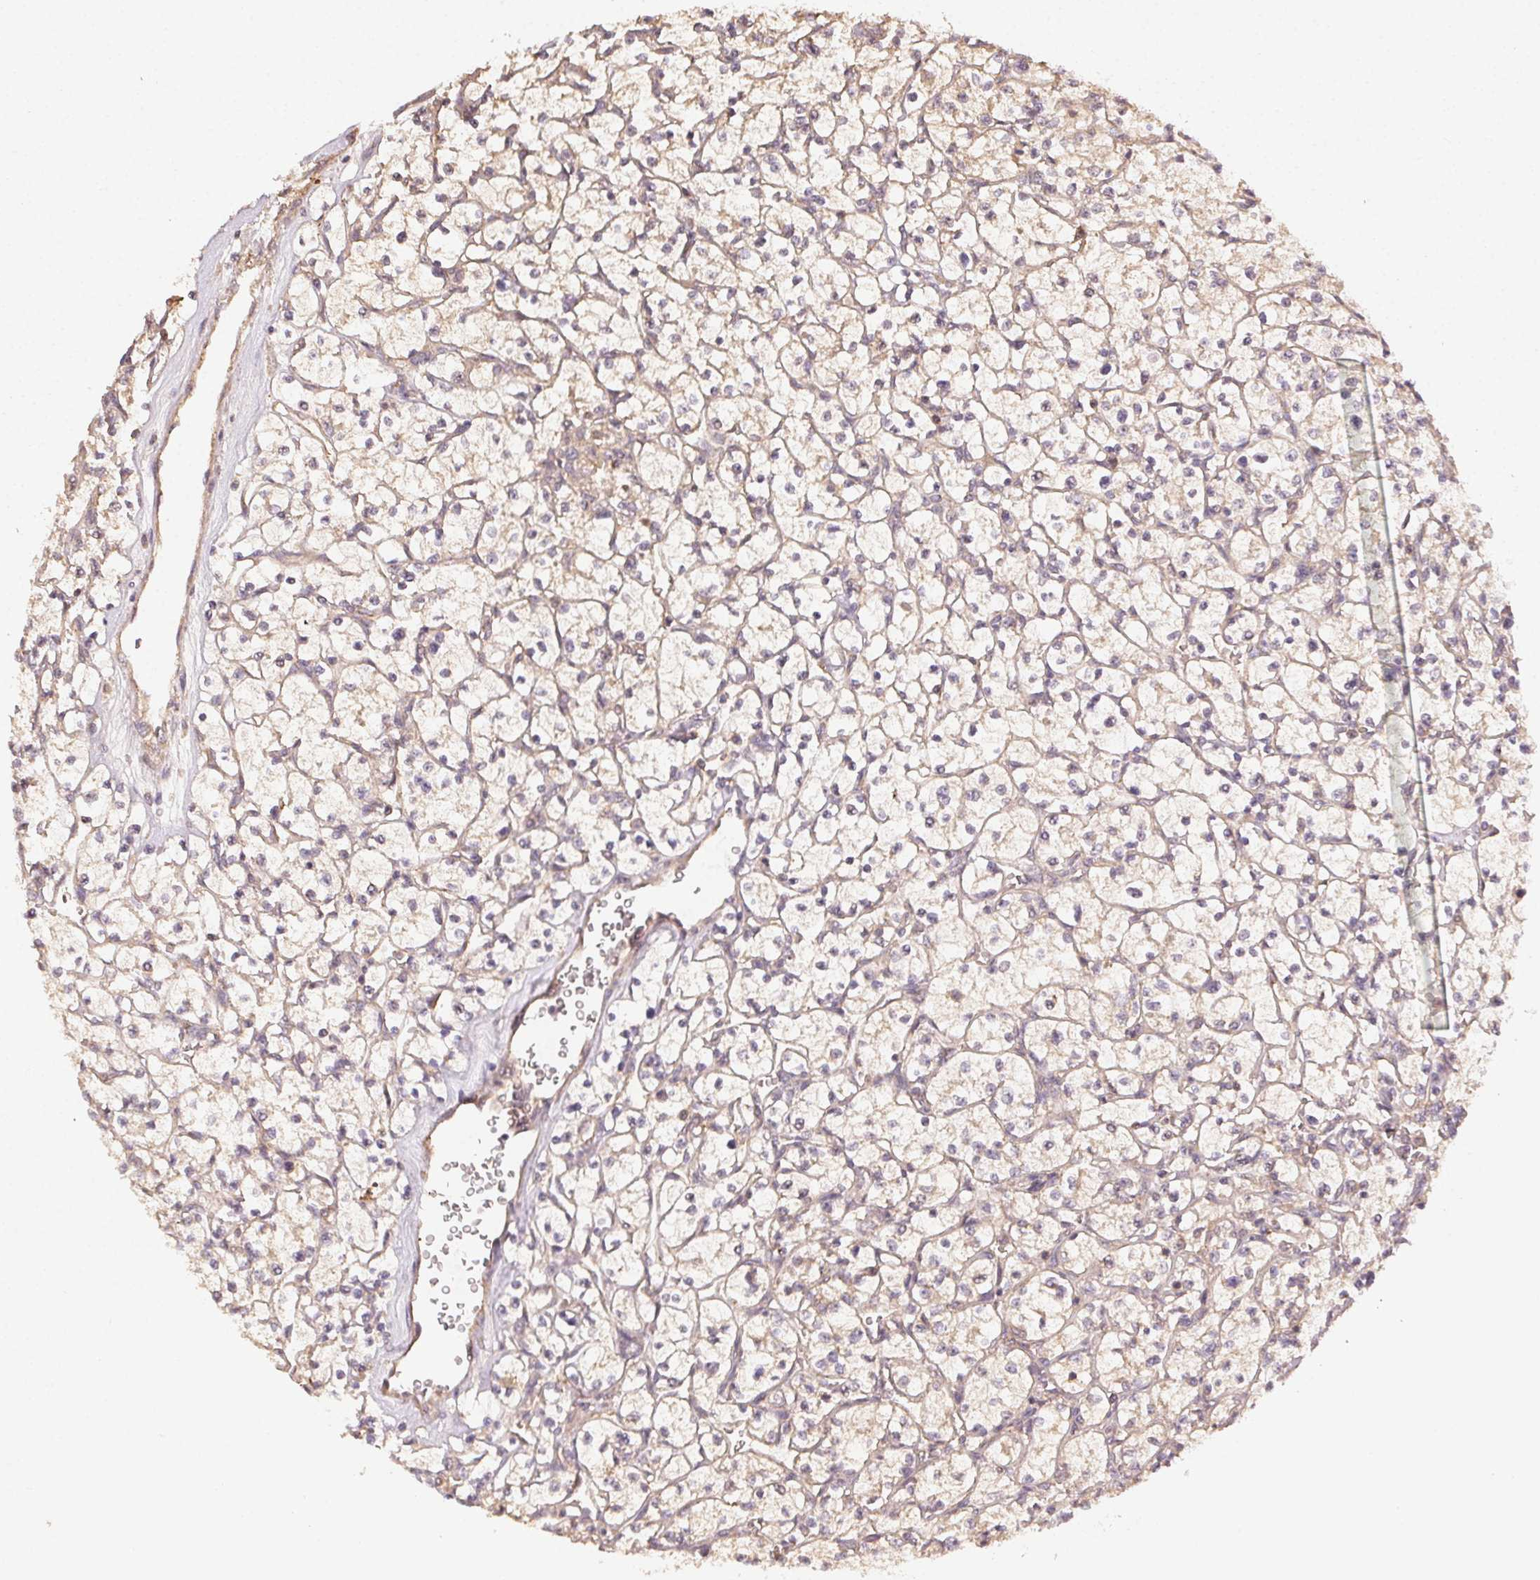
{"staining": {"intensity": "weak", "quantity": "25%-75%", "location": "cytoplasmic/membranous"}, "tissue": "renal cancer", "cell_type": "Tumor cells", "image_type": "cancer", "snomed": [{"axis": "morphology", "description": "Adenocarcinoma, NOS"}, {"axis": "topography", "description": "Kidney"}], "caption": "Immunohistochemical staining of human renal cancer reveals weak cytoplasmic/membranous protein positivity in approximately 25%-75% of tumor cells.", "gene": "RALA", "patient": {"sex": "female", "age": 64}}